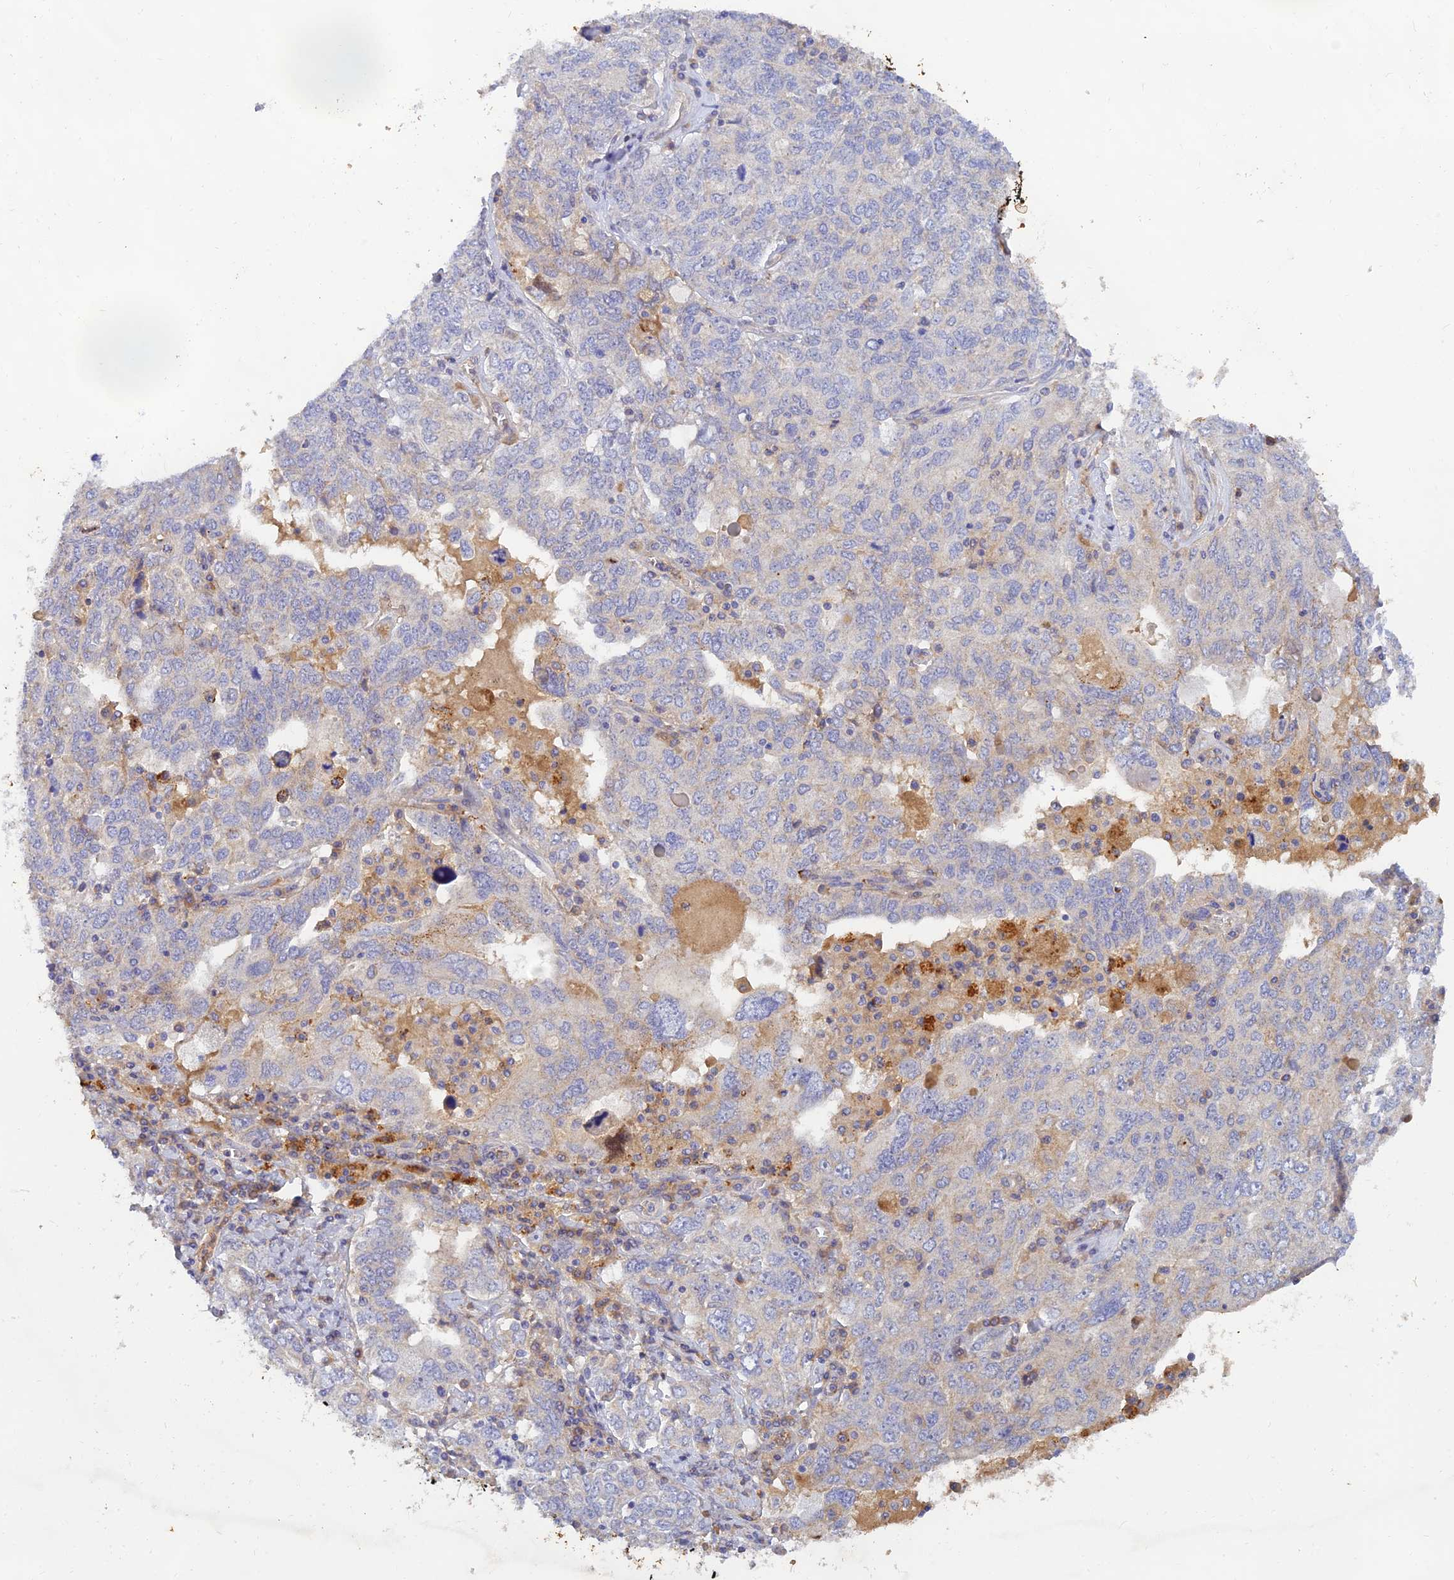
{"staining": {"intensity": "negative", "quantity": "none", "location": "none"}, "tissue": "ovarian cancer", "cell_type": "Tumor cells", "image_type": "cancer", "snomed": [{"axis": "morphology", "description": "Carcinoma, endometroid"}, {"axis": "topography", "description": "Ovary"}], "caption": "Immunohistochemistry image of neoplastic tissue: human ovarian endometroid carcinoma stained with DAB demonstrates no significant protein positivity in tumor cells.", "gene": "ACSM5", "patient": {"sex": "female", "age": 62}}